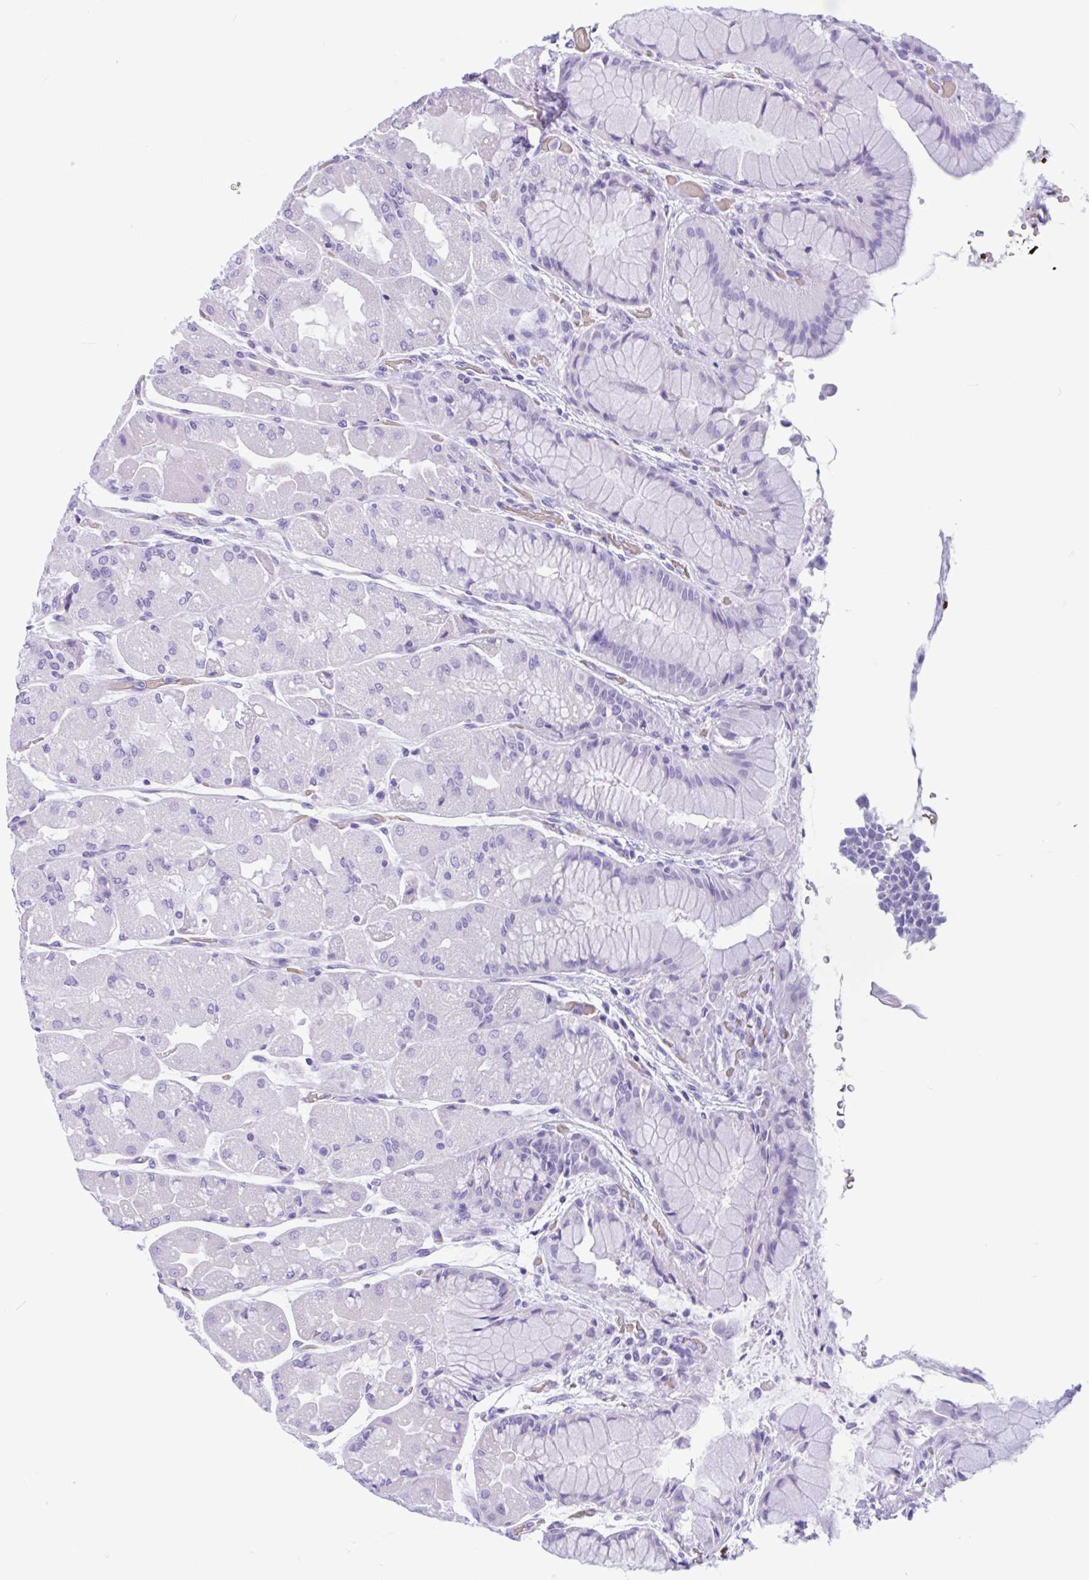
{"staining": {"intensity": "negative", "quantity": "none", "location": "none"}, "tissue": "stomach", "cell_type": "Glandular cells", "image_type": "normal", "snomed": [{"axis": "morphology", "description": "Normal tissue, NOS"}, {"axis": "topography", "description": "Stomach"}], "caption": "Immunohistochemistry (IHC) micrograph of unremarkable stomach: human stomach stained with DAB (3,3'-diaminobenzidine) exhibits no significant protein positivity in glandular cells.", "gene": "TMEM79", "patient": {"sex": "female", "age": 61}}